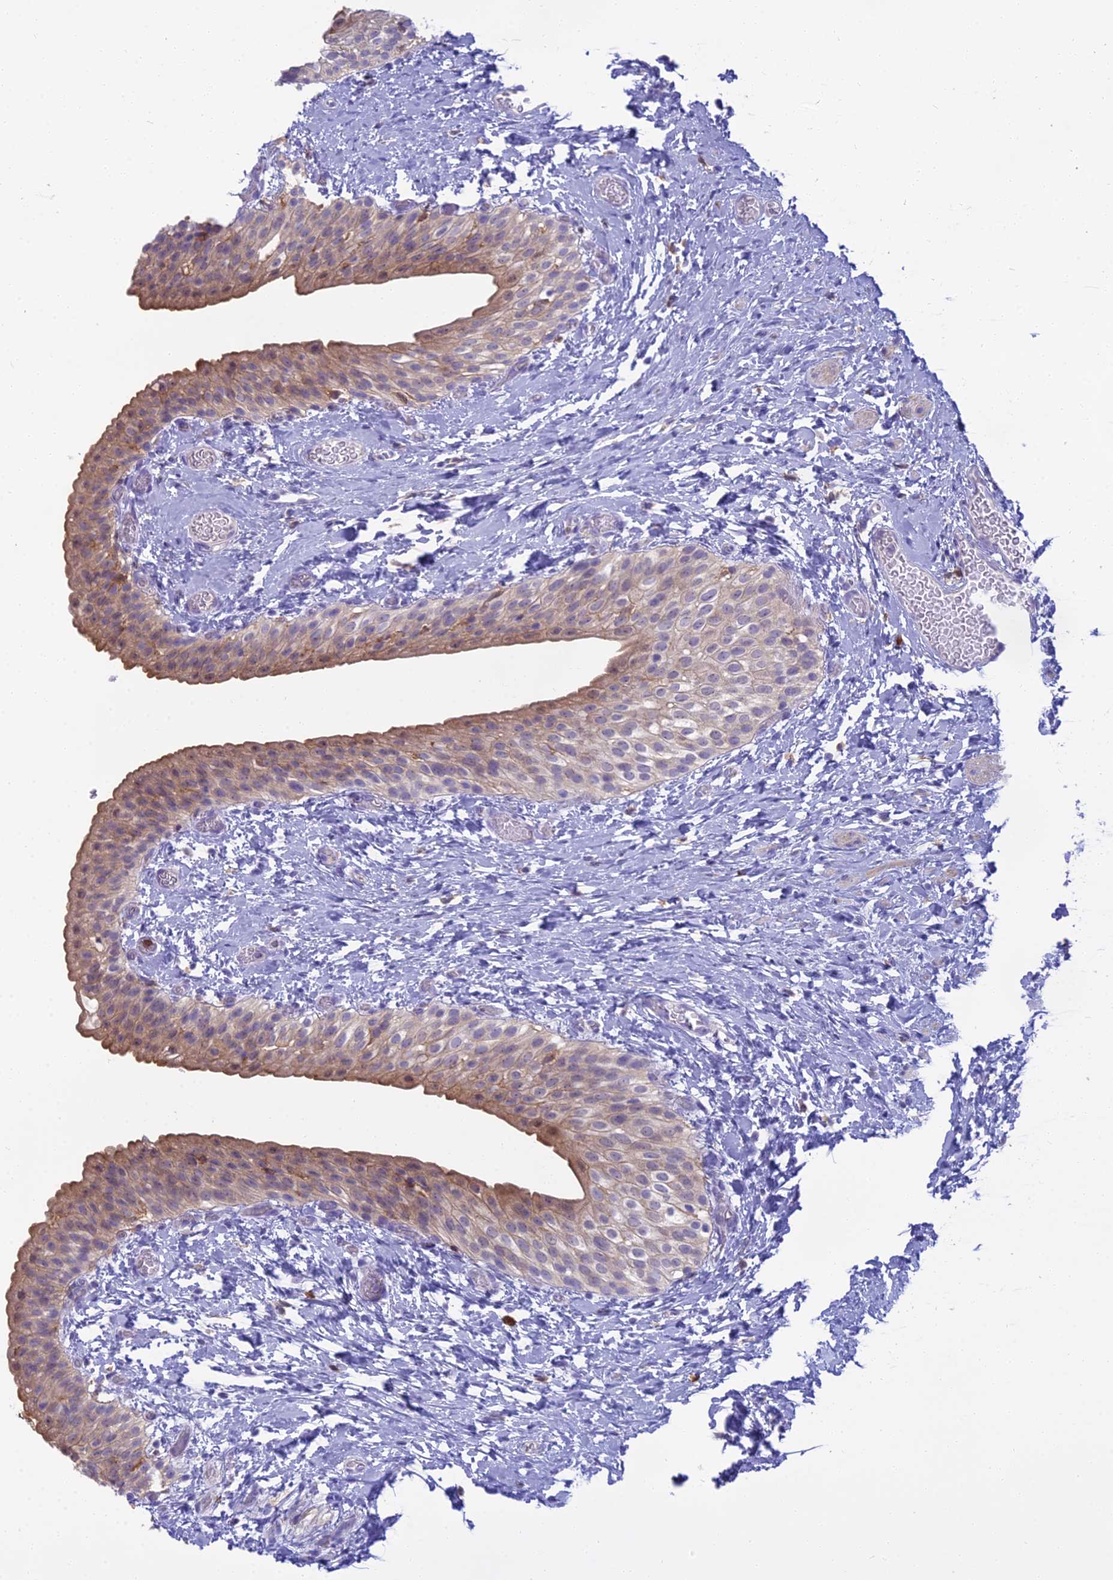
{"staining": {"intensity": "moderate", "quantity": "25%-75%", "location": "cytoplasmic/membranous"}, "tissue": "urinary bladder", "cell_type": "Urothelial cells", "image_type": "normal", "snomed": [{"axis": "morphology", "description": "Normal tissue, NOS"}, {"axis": "topography", "description": "Urinary bladder"}], "caption": "Protein expression analysis of benign human urinary bladder reveals moderate cytoplasmic/membranous positivity in about 25%-75% of urothelial cells. Using DAB (brown) and hematoxylin (blue) stains, captured at high magnification using brightfield microscopy.", "gene": "BLNK", "patient": {"sex": "male", "age": 1}}